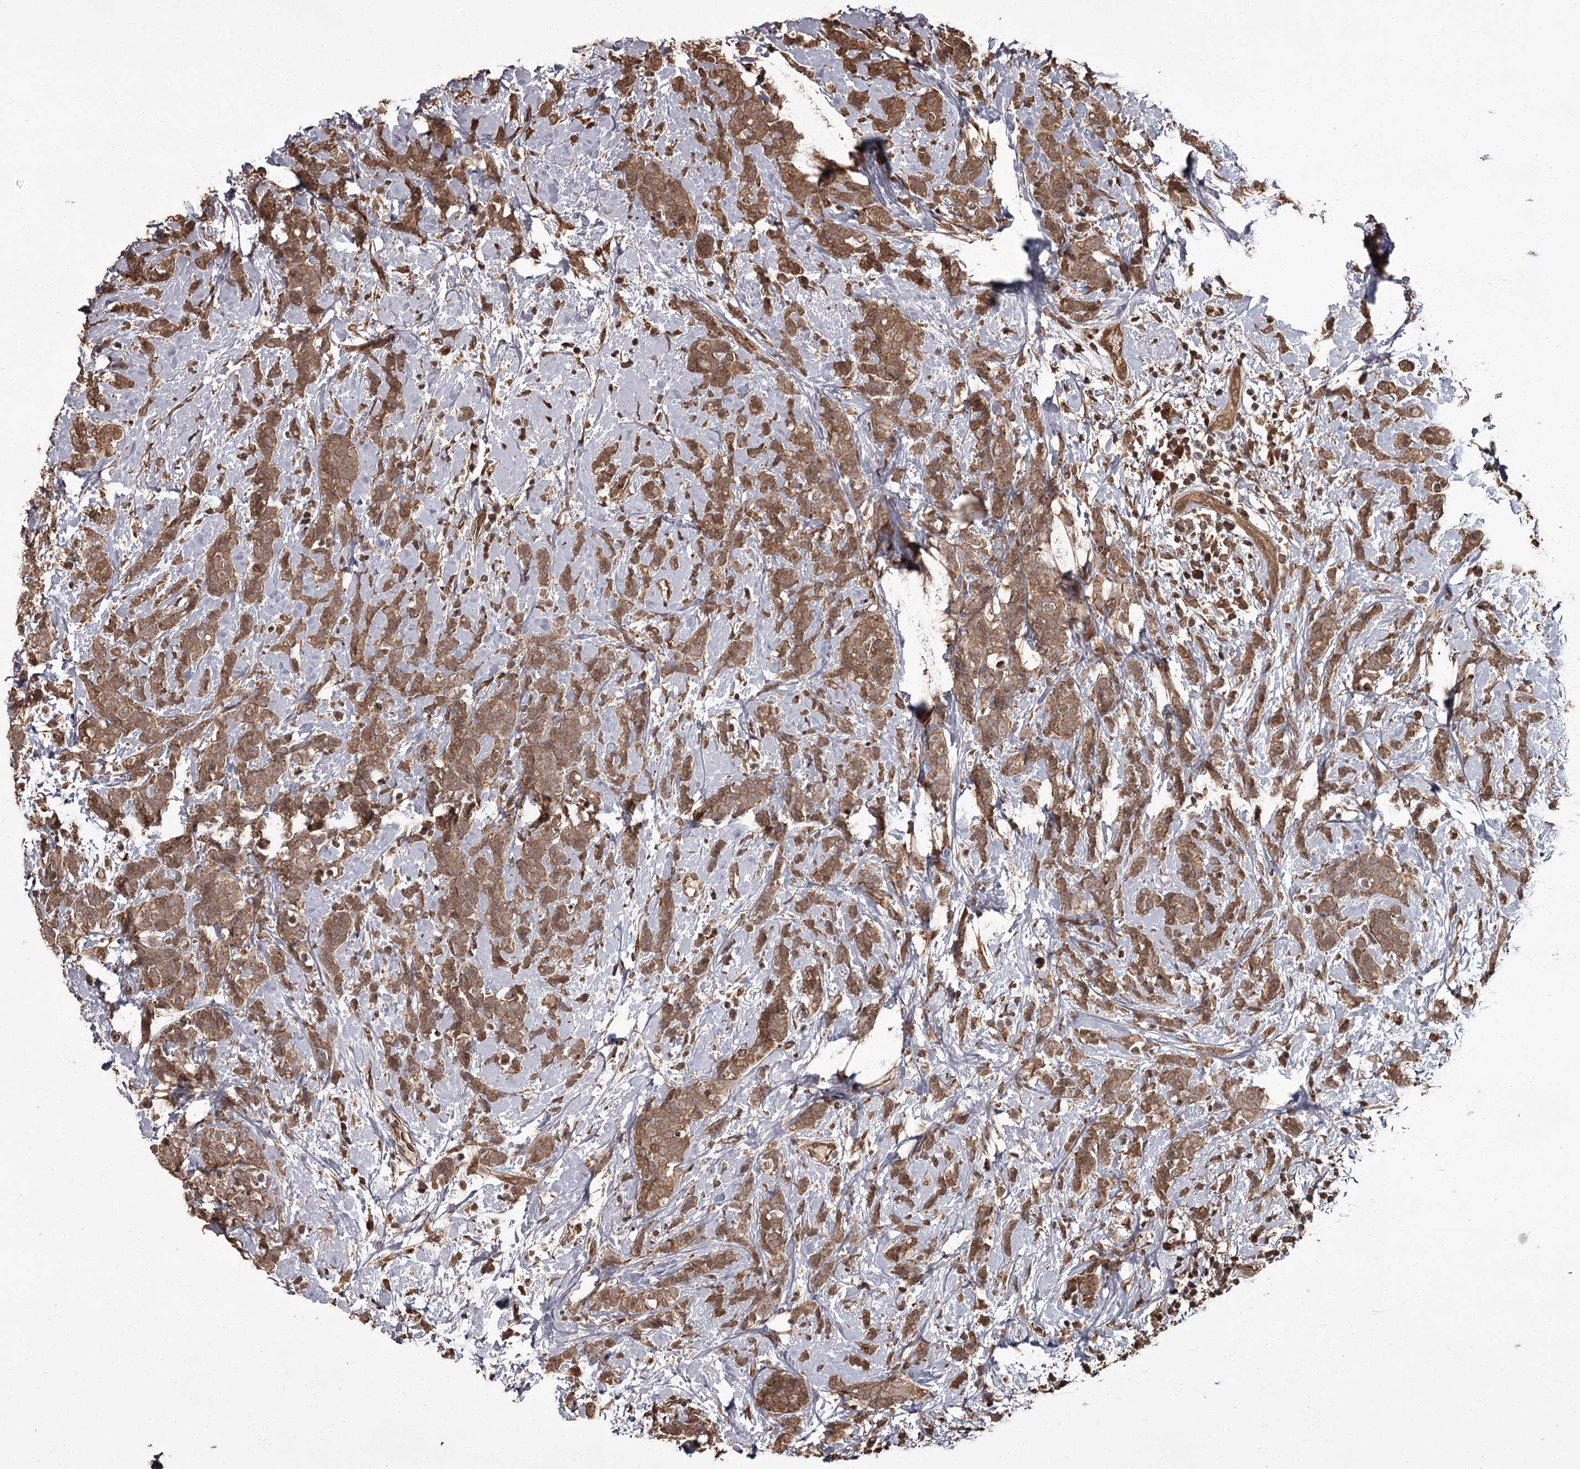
{"staining": {"intensity": "moderate", "quantity": ">75%", "location": "cytoplasmic/membranous,nuclear"}, "tissue": "breast cancer", "cell_type": "Tumor cells", "image_type": "cancer", "snomed": [{"axis": "morphology", "description": "Lobular carcinoma"}, {"axis": "topography", "description": "Breast"}], "caption": "This image demonstrates IHC staining of lobular carcinoma (breast), with medium moderate cytoplasmic/membranous and nuclear expression in about >75% of tumor cells.", "gene": "NPRL2", "patient": {"sex": "female", "age": 58}}